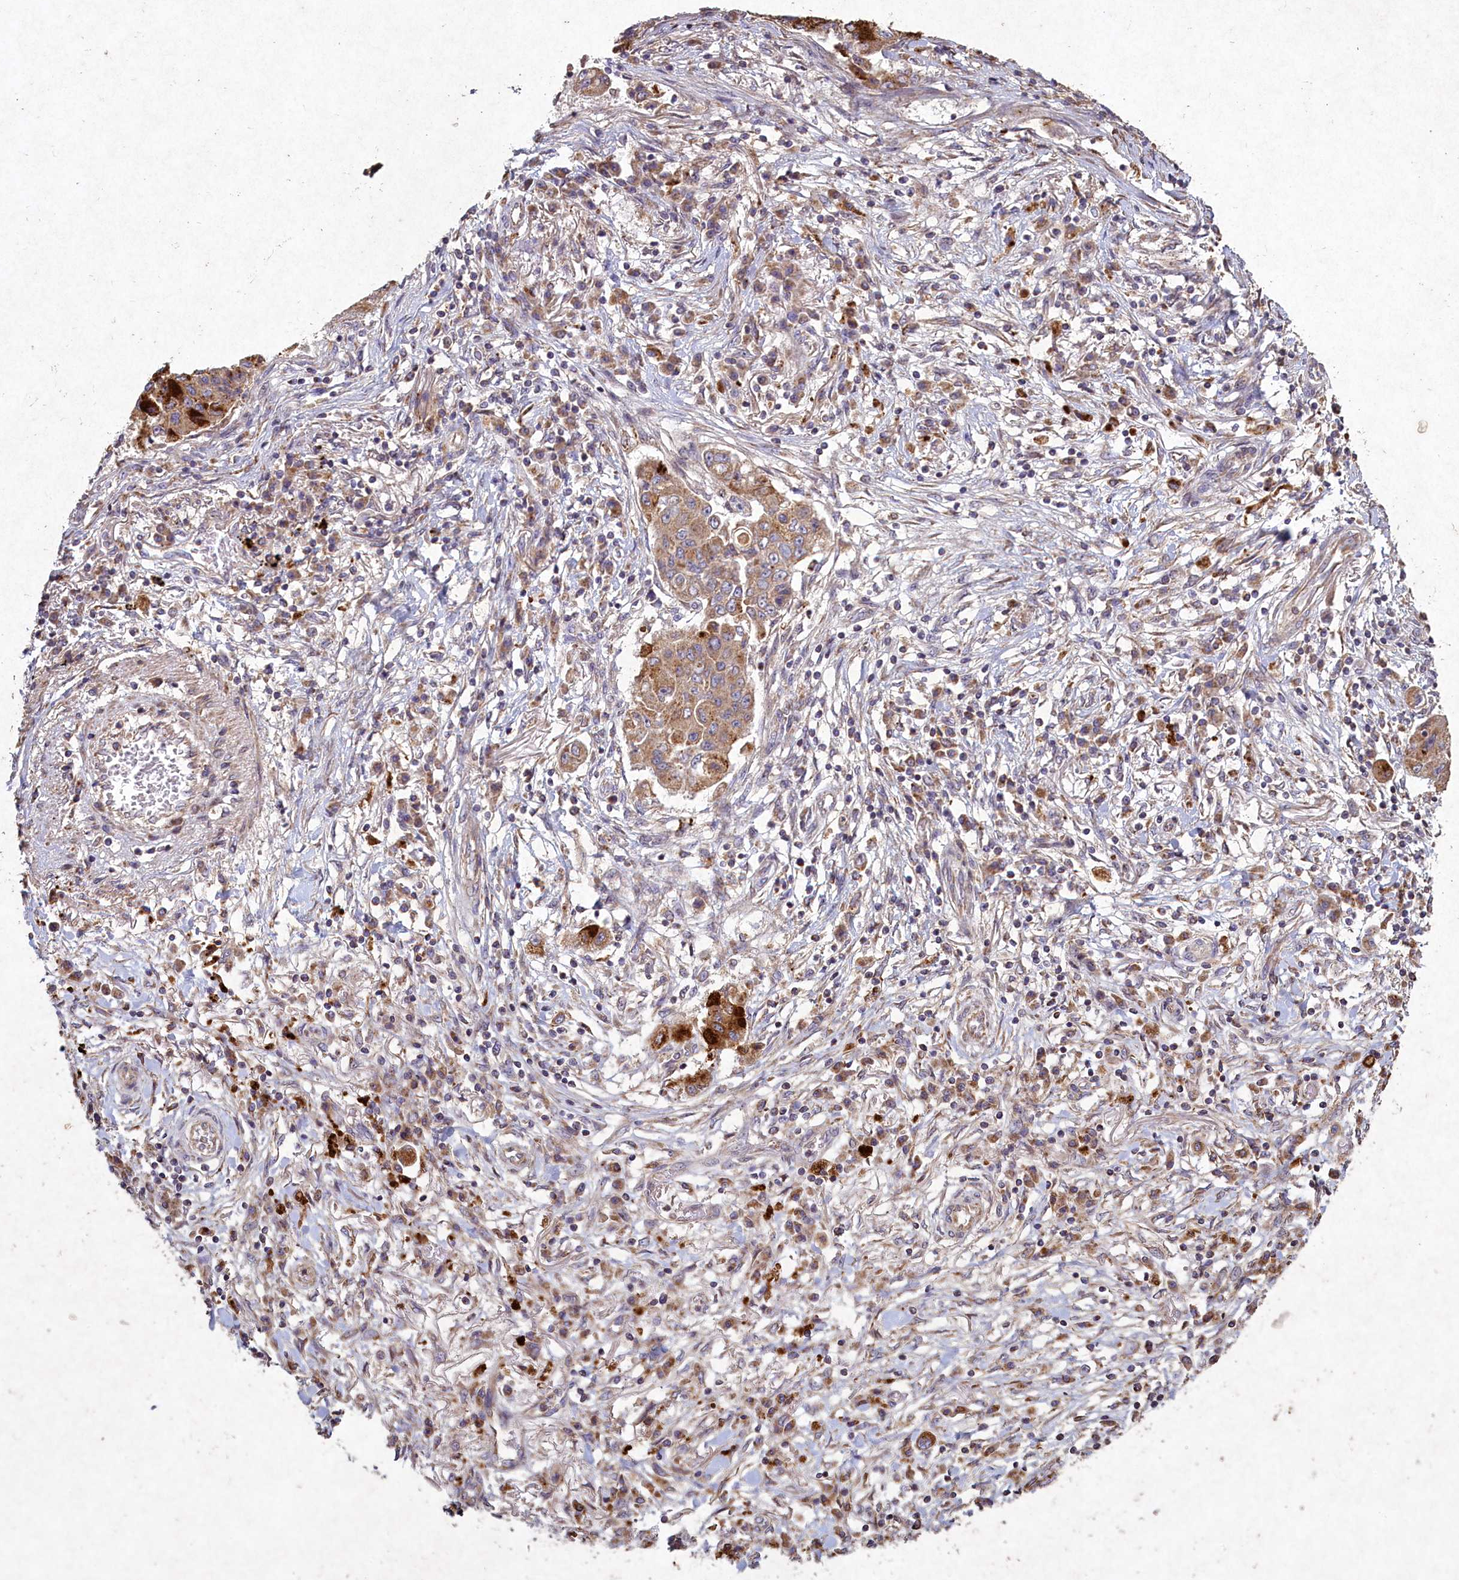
{"staining": {"intensity": "strong", "quantity": "25%-75%", "location": "cytoplasmic/membranous"}, "tissue": "lung cancer", "cell_type": "Tumor cells", "image_type": "cancer", "snomed": [{"axis": "morphology", "description": "Squamous cell carcinoma, NOS"}, {"axis": "topography", "description": "Lung"}], "caption": "Squamous cell carcinoma (lung) stained with DAB (3,3'-diaminobenzidine) immunohistochemistry (IHC) reveals high levels of strong cytoplasmic/membranous positivity in about 25%-75% of tumor cells. (DAB = brown stain, brightfield microscopy at high magnification).", "gene": "CIAO2B", "patient": {"sex": "male", "age": 74}}